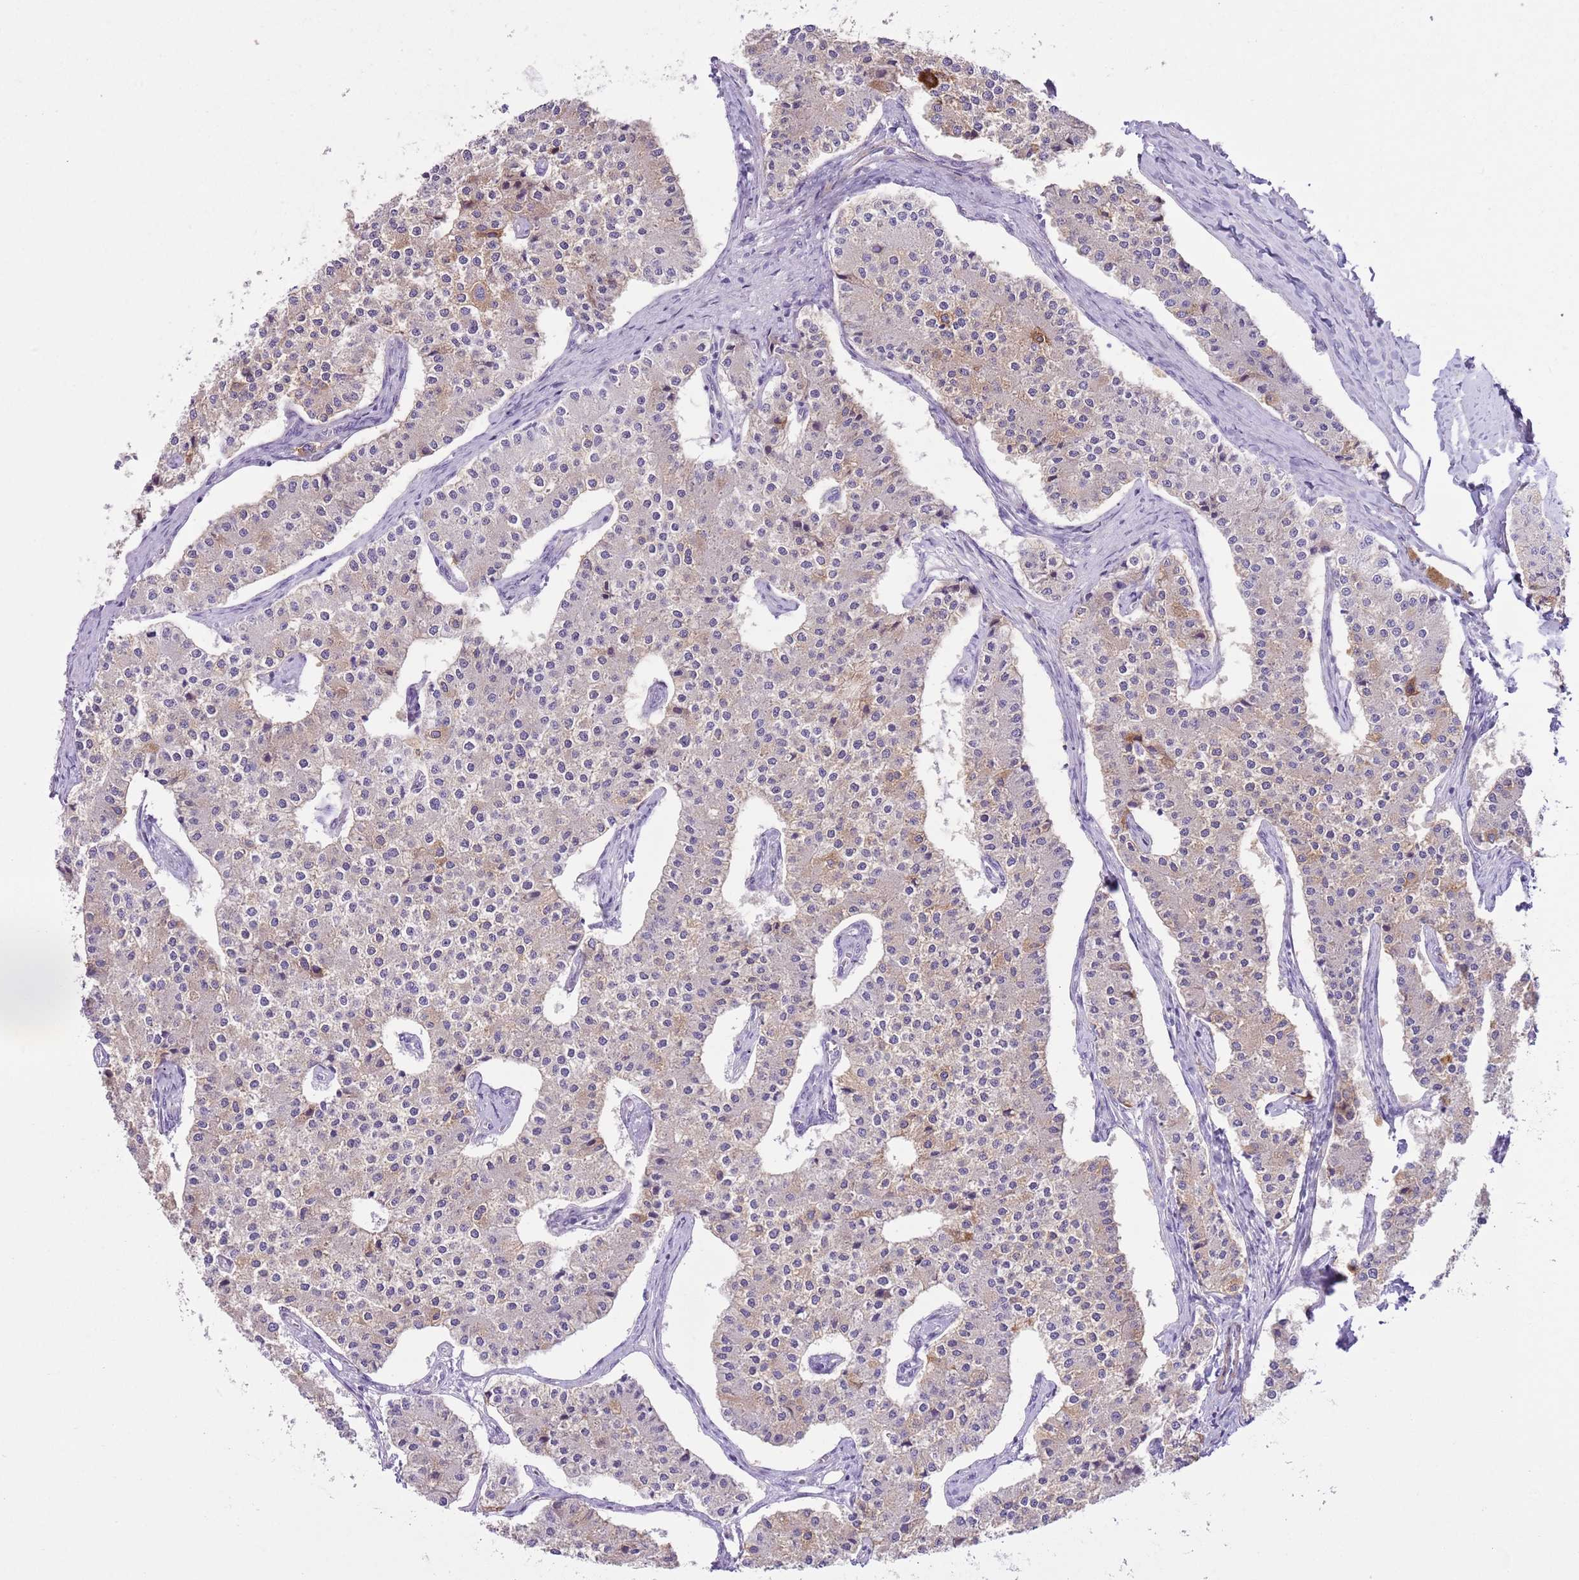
{"staining": {"intensity": "strong", "quantity": "<25%", "location": "cytoplasmic/membranous"}, "tissue": "carcinoid", "cell_type": "Tumor cells", "image_type": "cancer", "snomed": [{"axis": "morphology", "description": "Carcinoid, malignant, NOS"}, {"axis": "topography", "description": "Colon"}], "caption": "The image demonstrates staining of carcinoid, revealing strong cytoplasmic/membranous protein staining (brown color) within tumor cells.", "gene": "SLC7A14", "patient": {"sex": "female", "age": 52}}